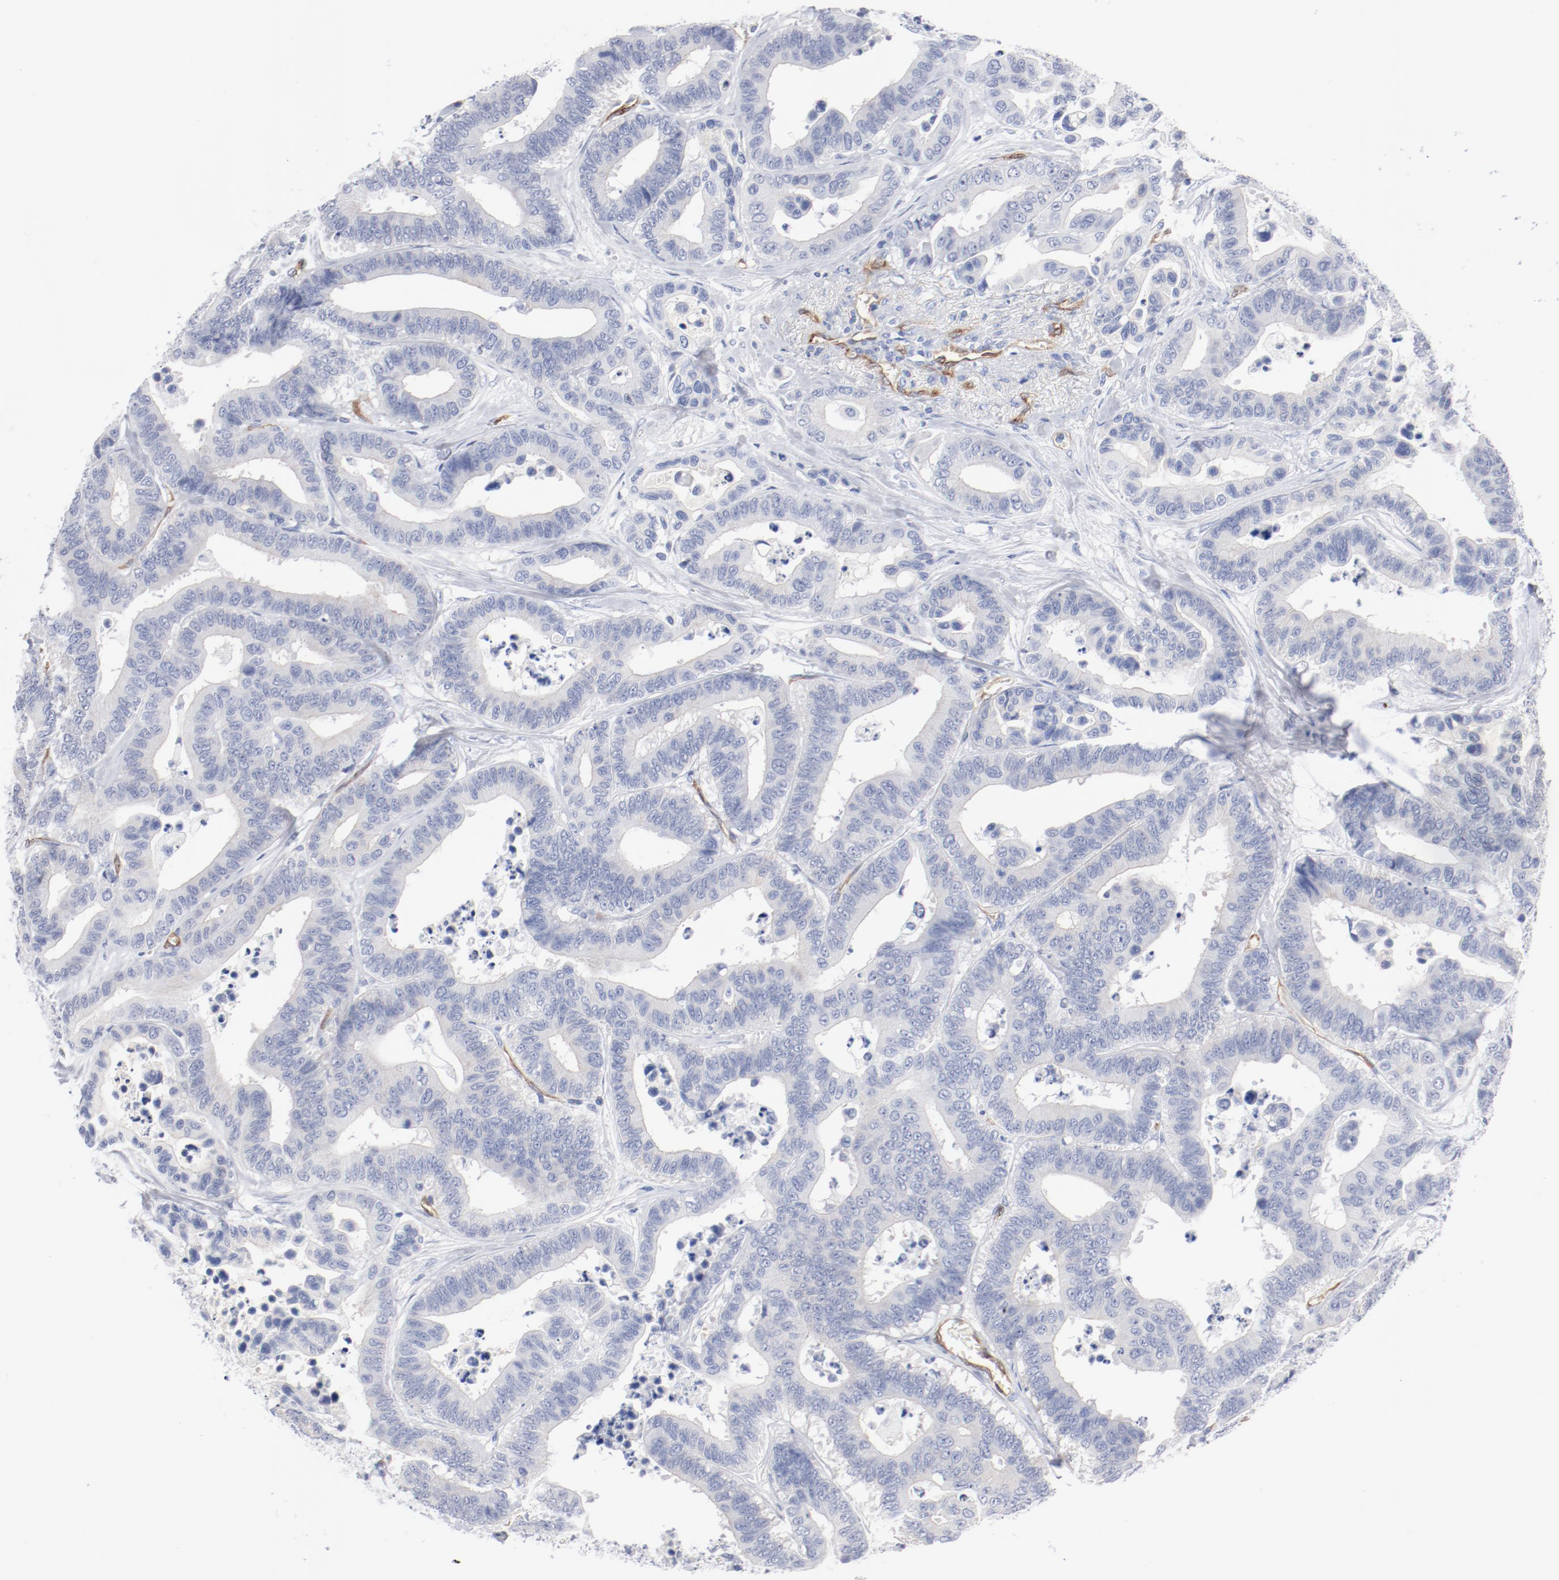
{"staining": {"intensity": "negative", "quantity": "none", "location": "none"}, "tissue": "colorectal cancer", "cell_type": "Tumor cells", "image_type": "cancer", "snomed": [{"axis": "morphology", "description": "Adenocarcinoma, NOS"}, {"axis": "topography", "description": "Colon"}], "caption": "Tumor cells show no significant protein expression in colorectal adenocarcinoma.", "gene": "SHANK3", "patient": {"sex": "male", "age": 82}}